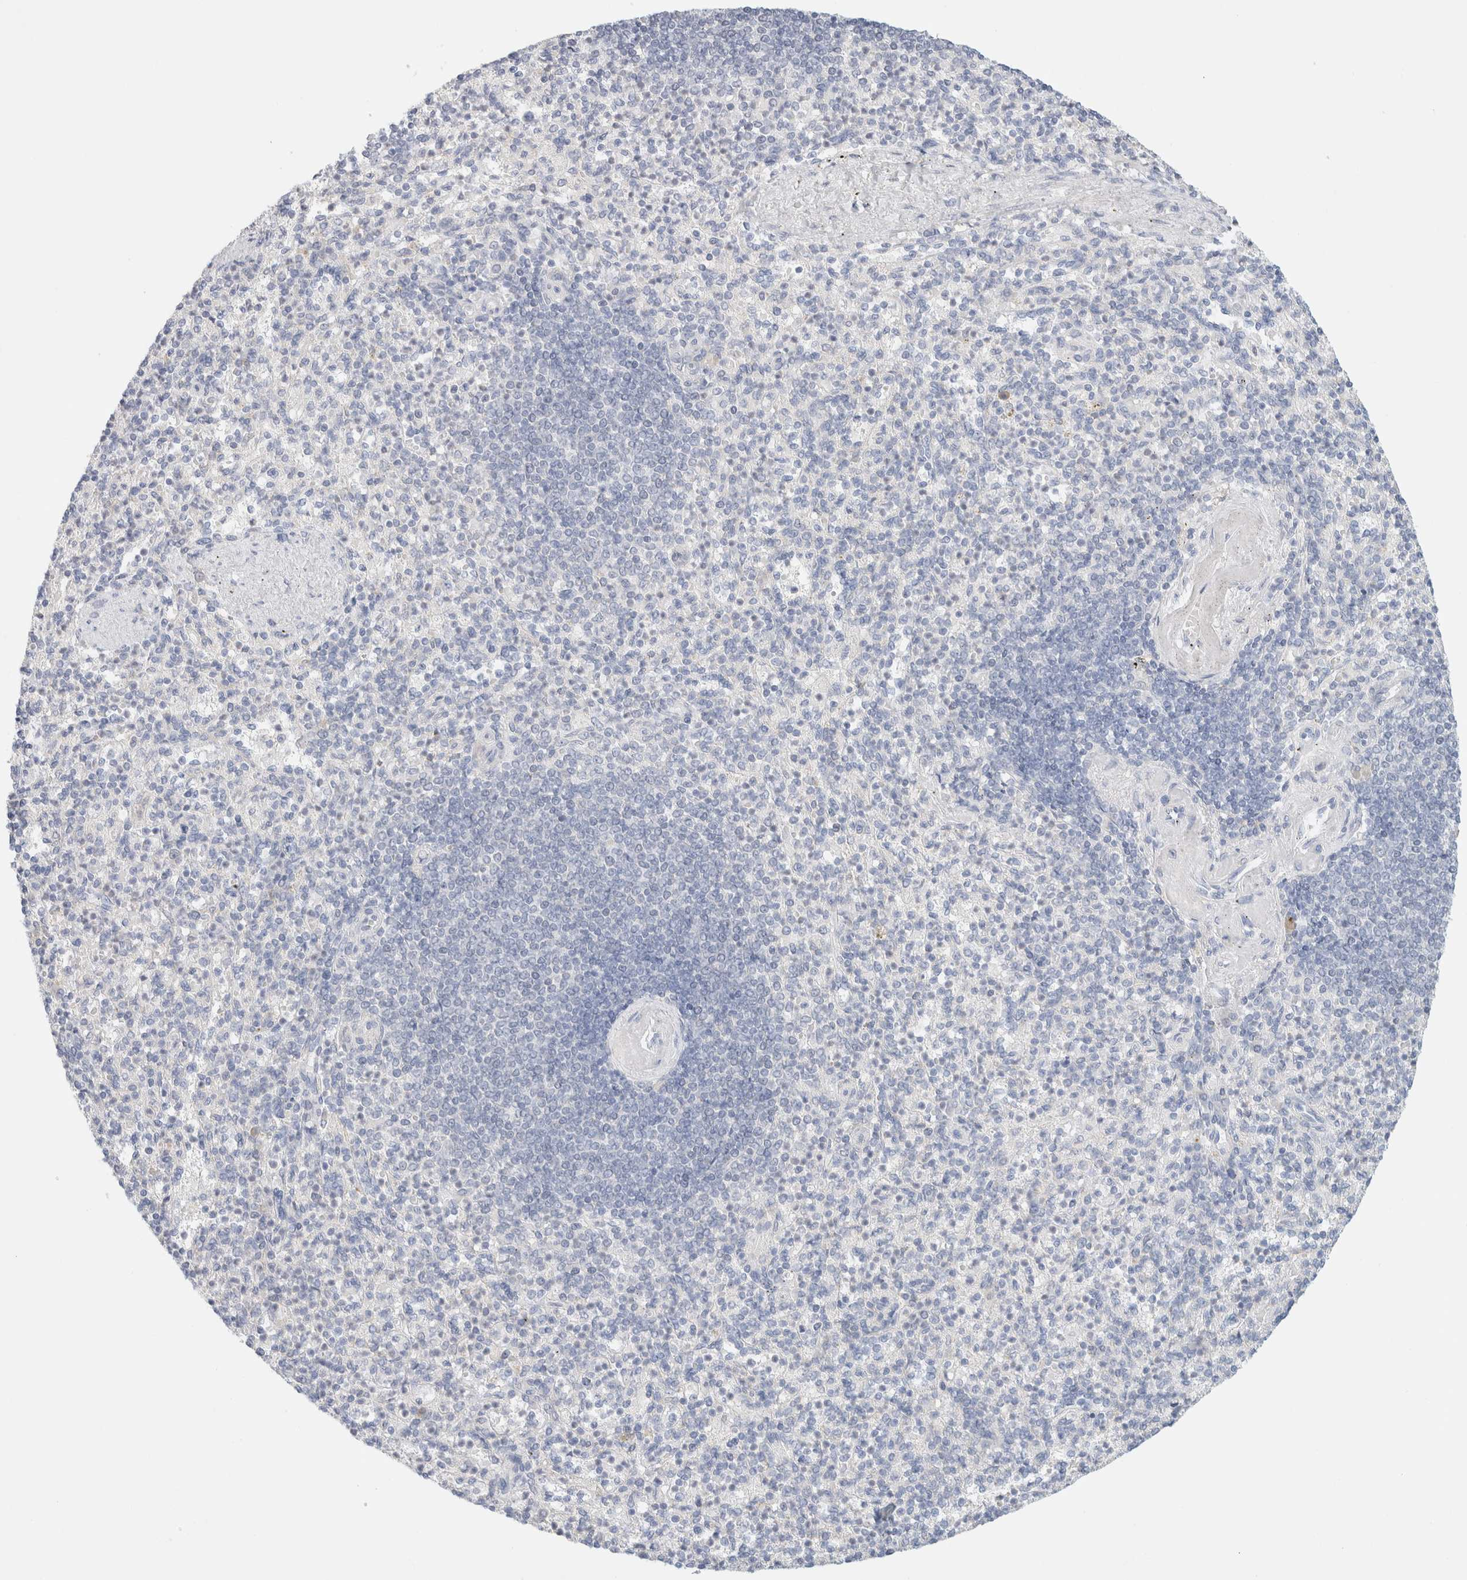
{"staining": {"intensity": "negative", "quantity": "none", "location": "none"}, "tissue": "spleen", "cell_type": "Cells in red pulp", "image_type": "normal", "snomed": [{"axis": "morphology", "description": "Normal tissue, NOS"}, {"axis": "topography", "description": "Spleen"}], "caption": "IHC of unremarkable spleen reveals no positivity in cells in red pulp.", "gene": "HEXD", "patient": {"sex": "female", "age": 74}}